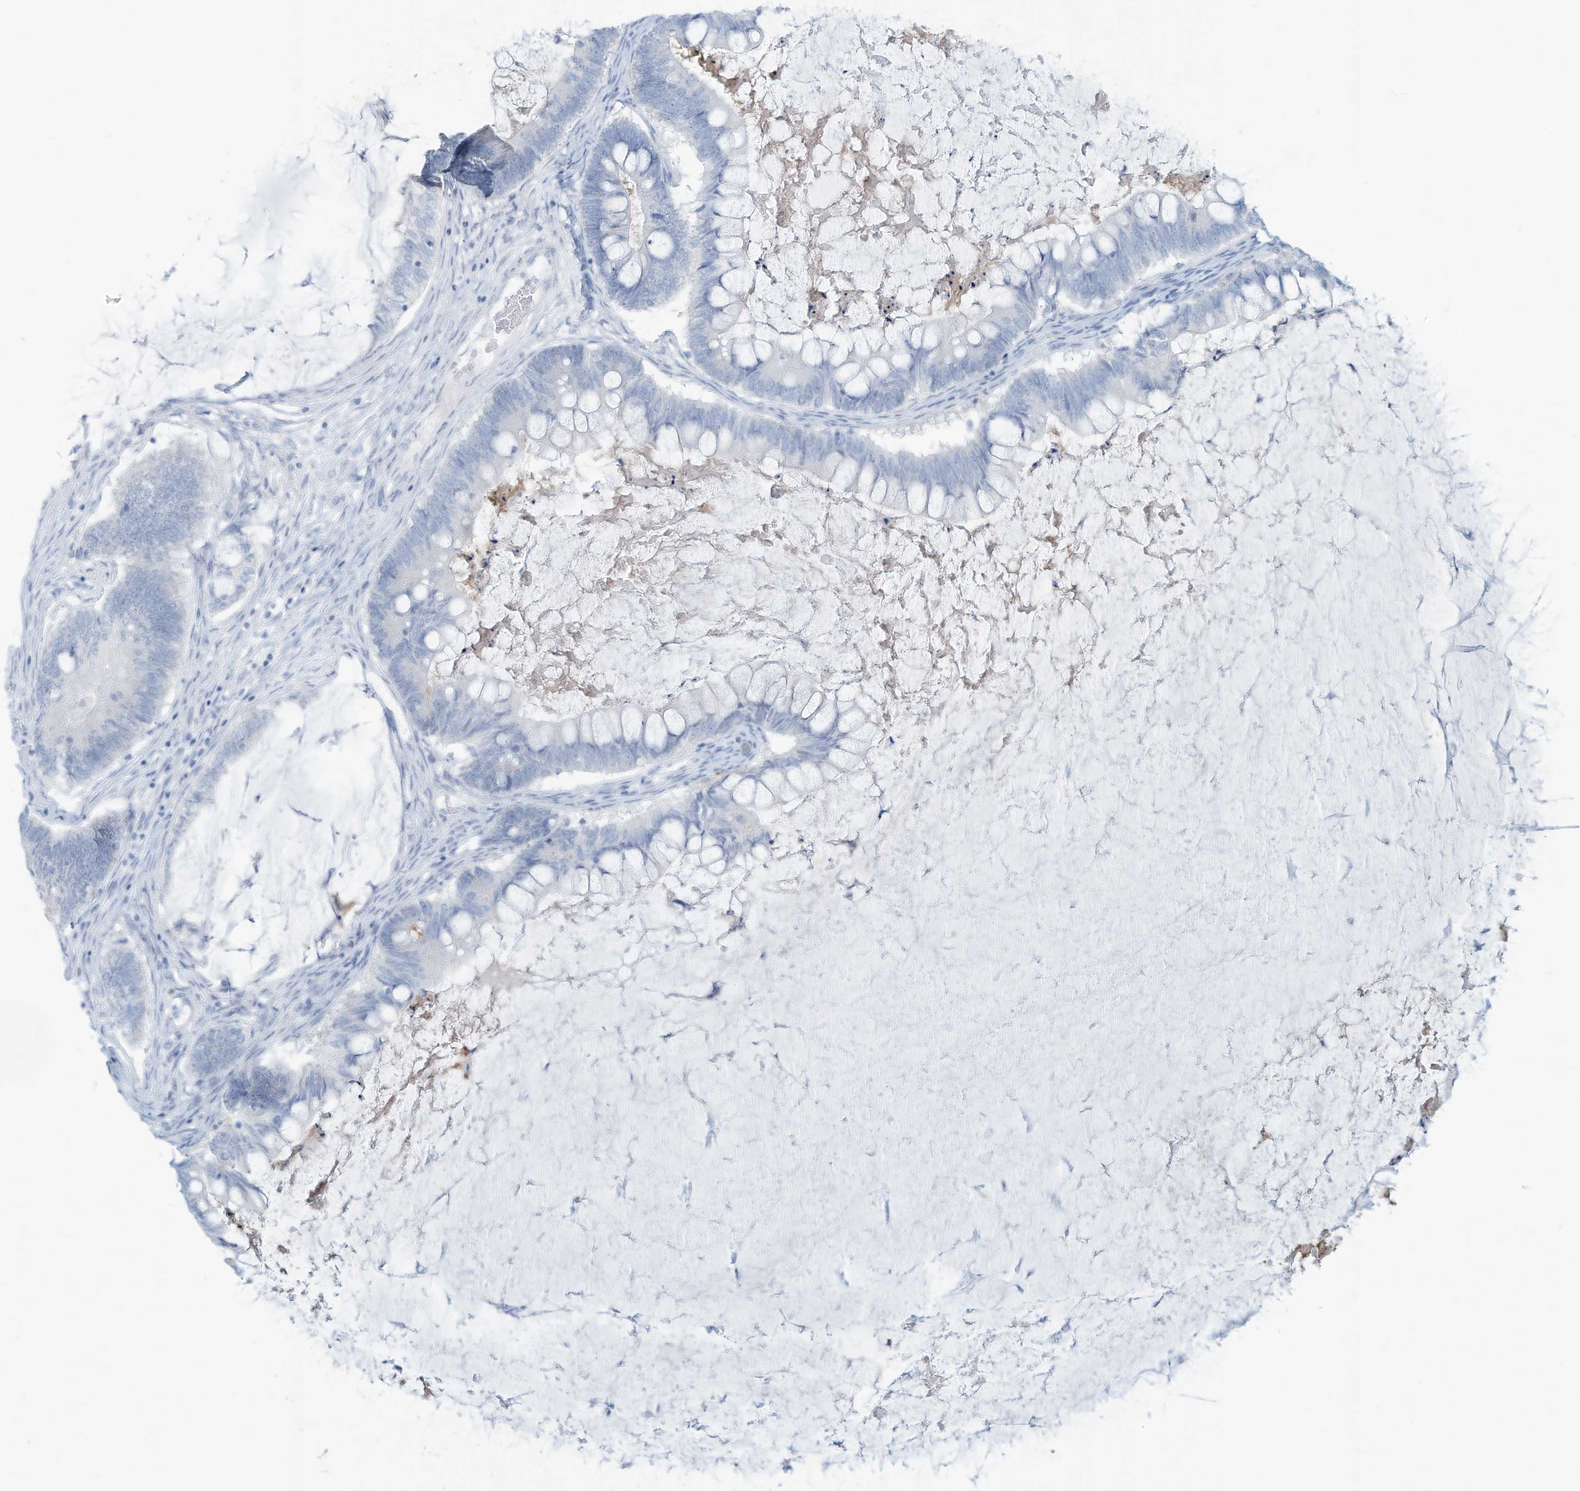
{"staining": {"intensity": "negative", "quantity": "none", "location": "none"}, "tissue": "ovarian cancer", "cell_type": "Tumor cells", "image_type": "cancer", "snomed": [{"axis": "morphology", "description": "Cystadenocarcinoma, mucinous, NOS"}, {"axis": "topography", "description": "Ovary"}], "caption": "Tumor cells are negative for protein expression in human ovarian mucinous cystadenocarcinoma.", "gene": "ERI2", "patient": {"sex": "female", "age": 61}}